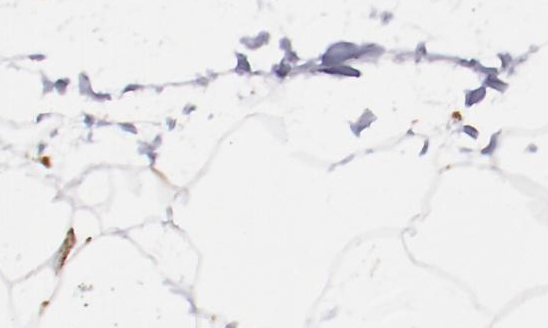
{"staining": {"intensity": "moderate", "quantity": "25%-75%", "location": "cytoplasmic/membranous,nuclear"}, "tissue": "adipose tissue", "cell_type": "Adipocytes", "image_type": "normal", "snomed": [{"axis": "morphology", "description": "Normal tissue, NOS"}, {"axis": "morphology", "description": "Duct carcinoma"}, {"axis": "topography", "description": "Breast"}, {"axis": "topography", "description": "Adipose tissue"}], "caption": "Protein staining reveals moderate cytoplasmic/membranous,nuclear staining in approximately 25%-75% of adipocytes in normal adipose tissue.", "gene": "EIF4ENIF1", "patient": {"sex": "female", "age": 37}}